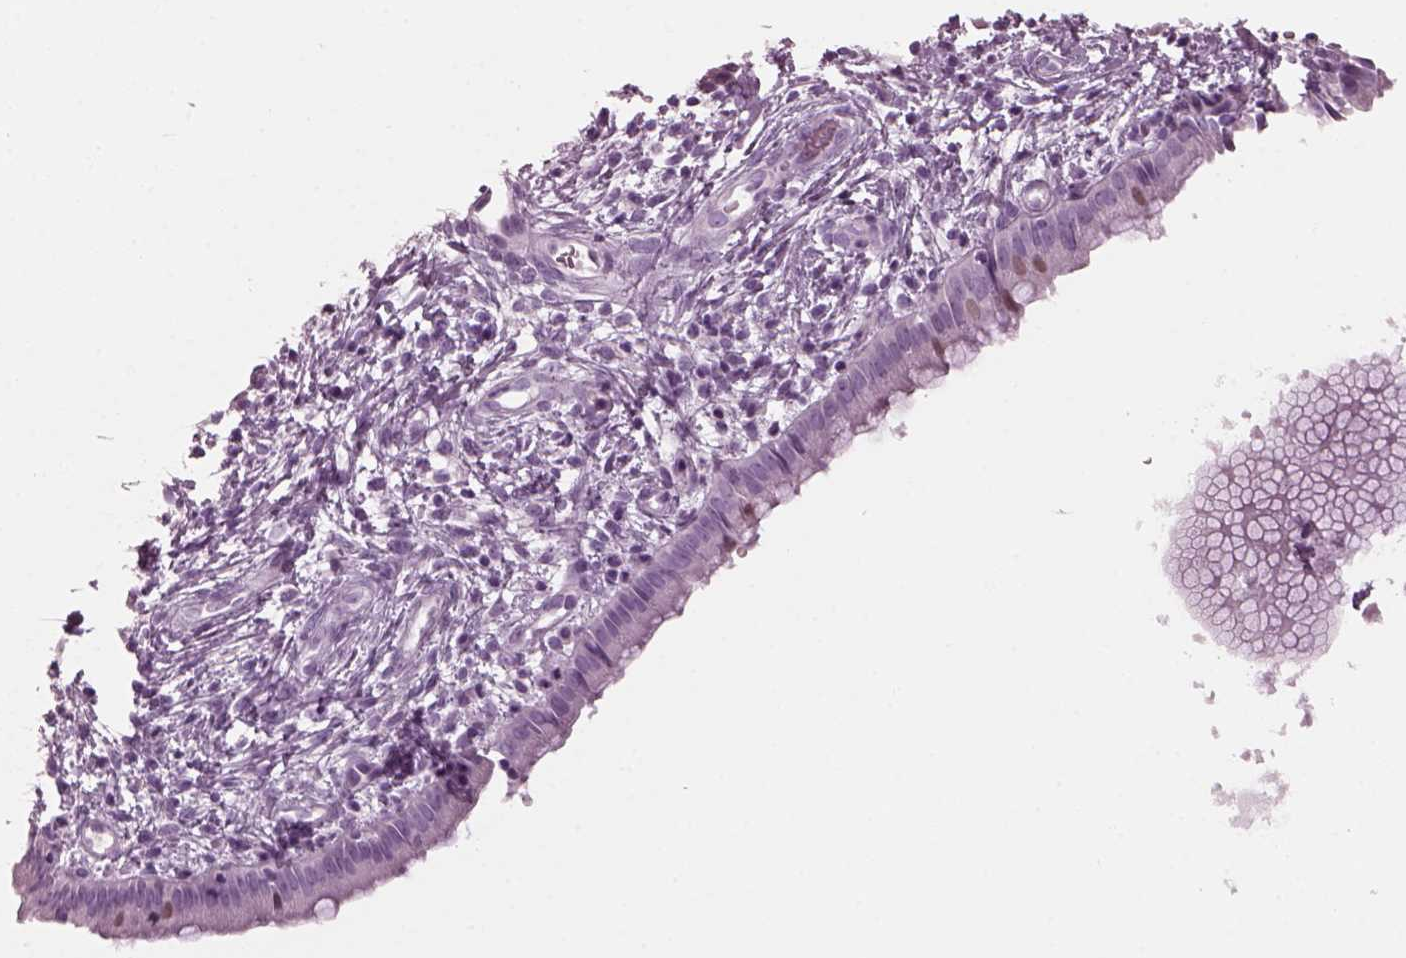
{"staining": {"intensity": "negative", "quantity": "none", "location": "none"}, "tissue": "cervical cancer", "cell_type": "Tumor cells", "image_type": "cancer", "snomed": [{"axis": "morphology", "description": "Squamous cell carcinoma, NOS"}, {"axis": "topography", "description": "Cervix"}], "caption": "Tumor cells show no significant positivity in cervical squamous cell carcinoma.", "gene": "KRTAP3-2", "patient": {"sex": "female", "age": 32}}